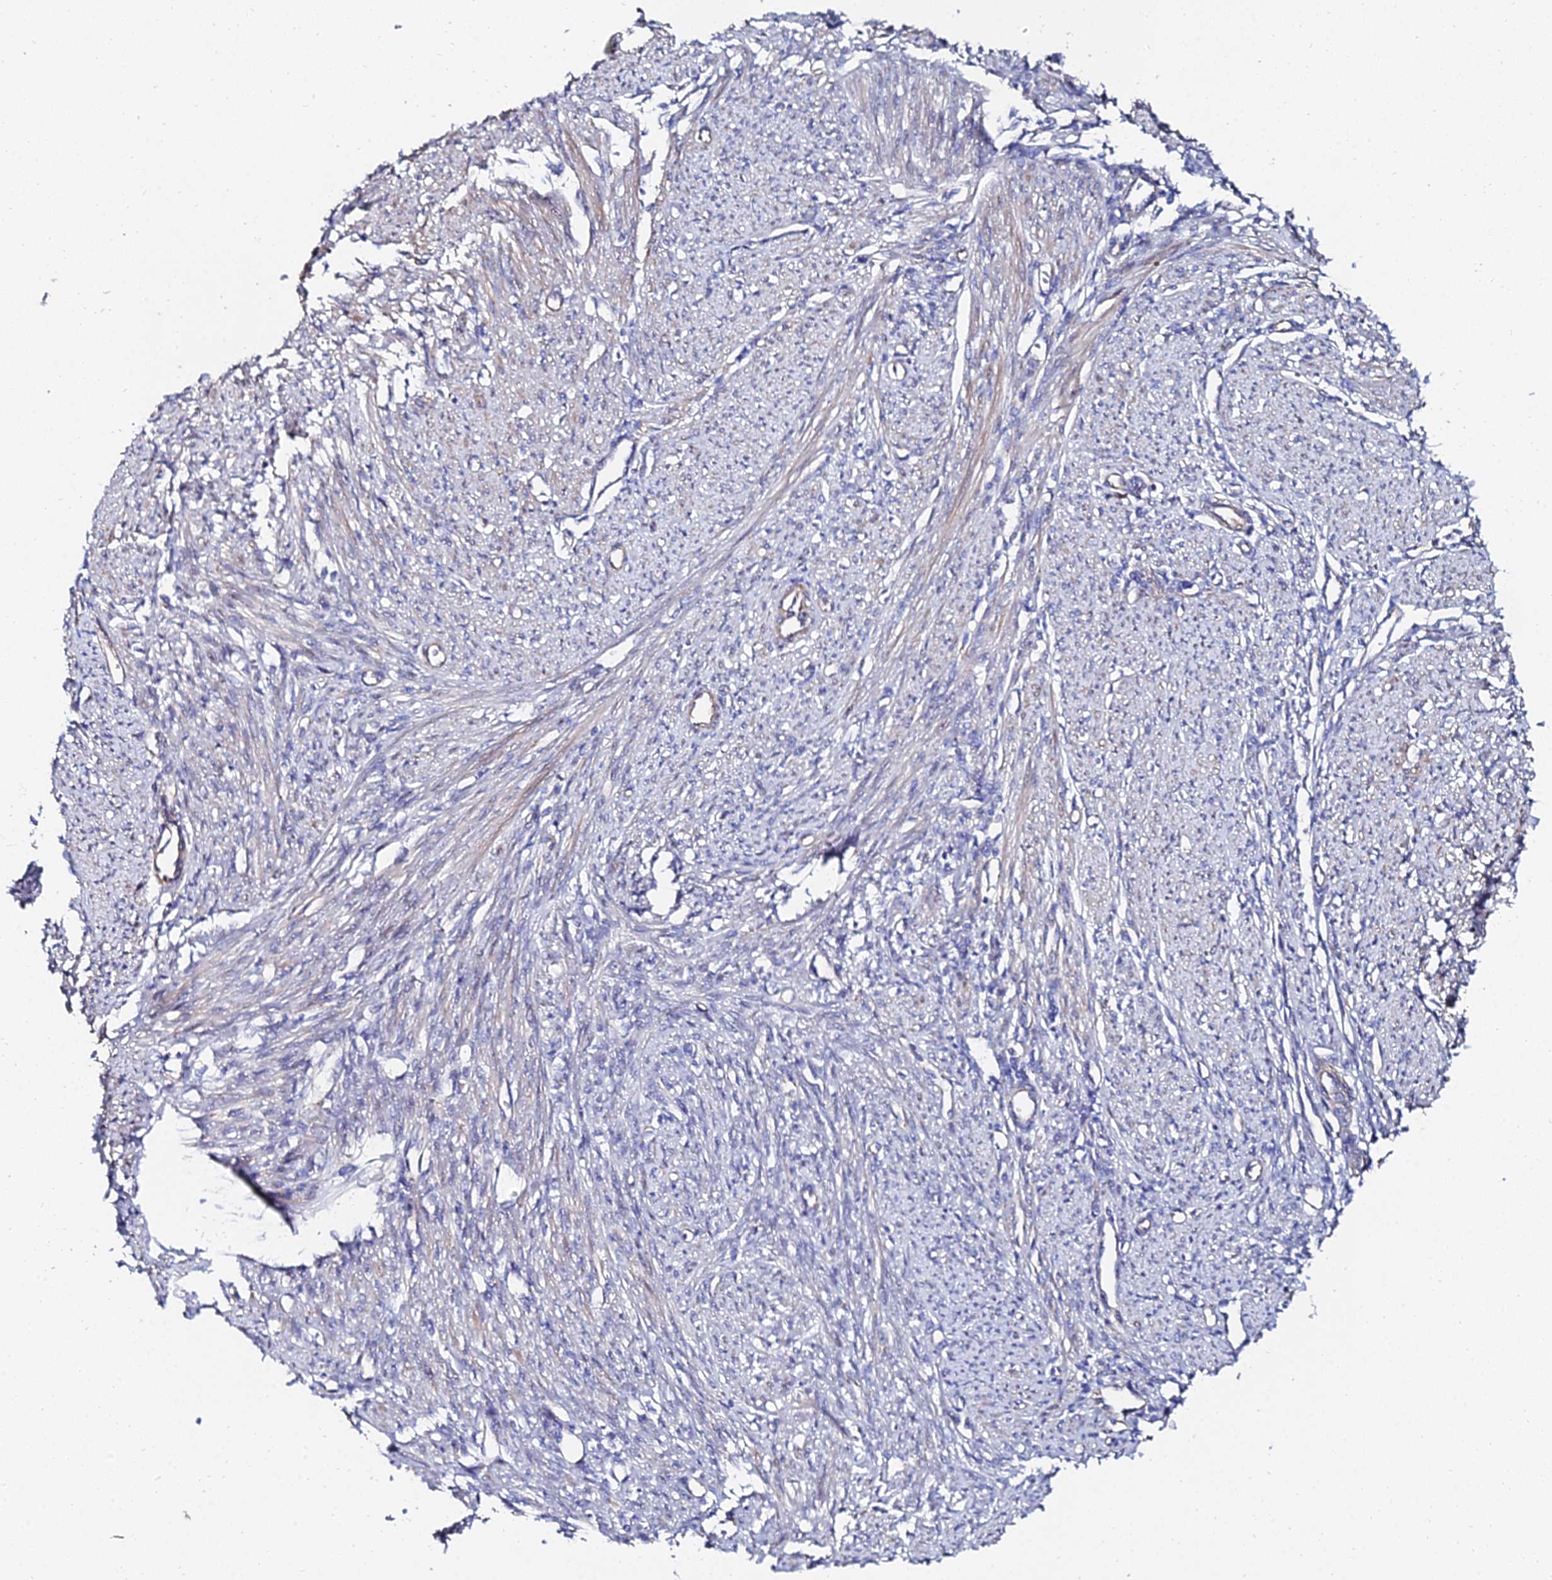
{"staining": {"intensity": "moderate", "quantity": "25%-75%", "location": "cytoplasmic/membranous"}, "tissue": "smooth muscle", "cell_type": "Smooth muscle cells", "image_type": "normal", "snomed": [{"axis": "morphology", "description": "Normal tissue, NOS"}, {"axis": "topography", "description": "Smooth muscle"}, {"axis": "topography", "description": "Uterus"}], "caption": "Approximately 25%-75% of smooth muscle cells in unremarkable human smooth muscle demonstrate moderate cytoplasmic/membranous protein expression as visualized by brown immunohistochemical staining.", "gene": "BORCS8", "patient": {"sex": "female", "age": 59}}